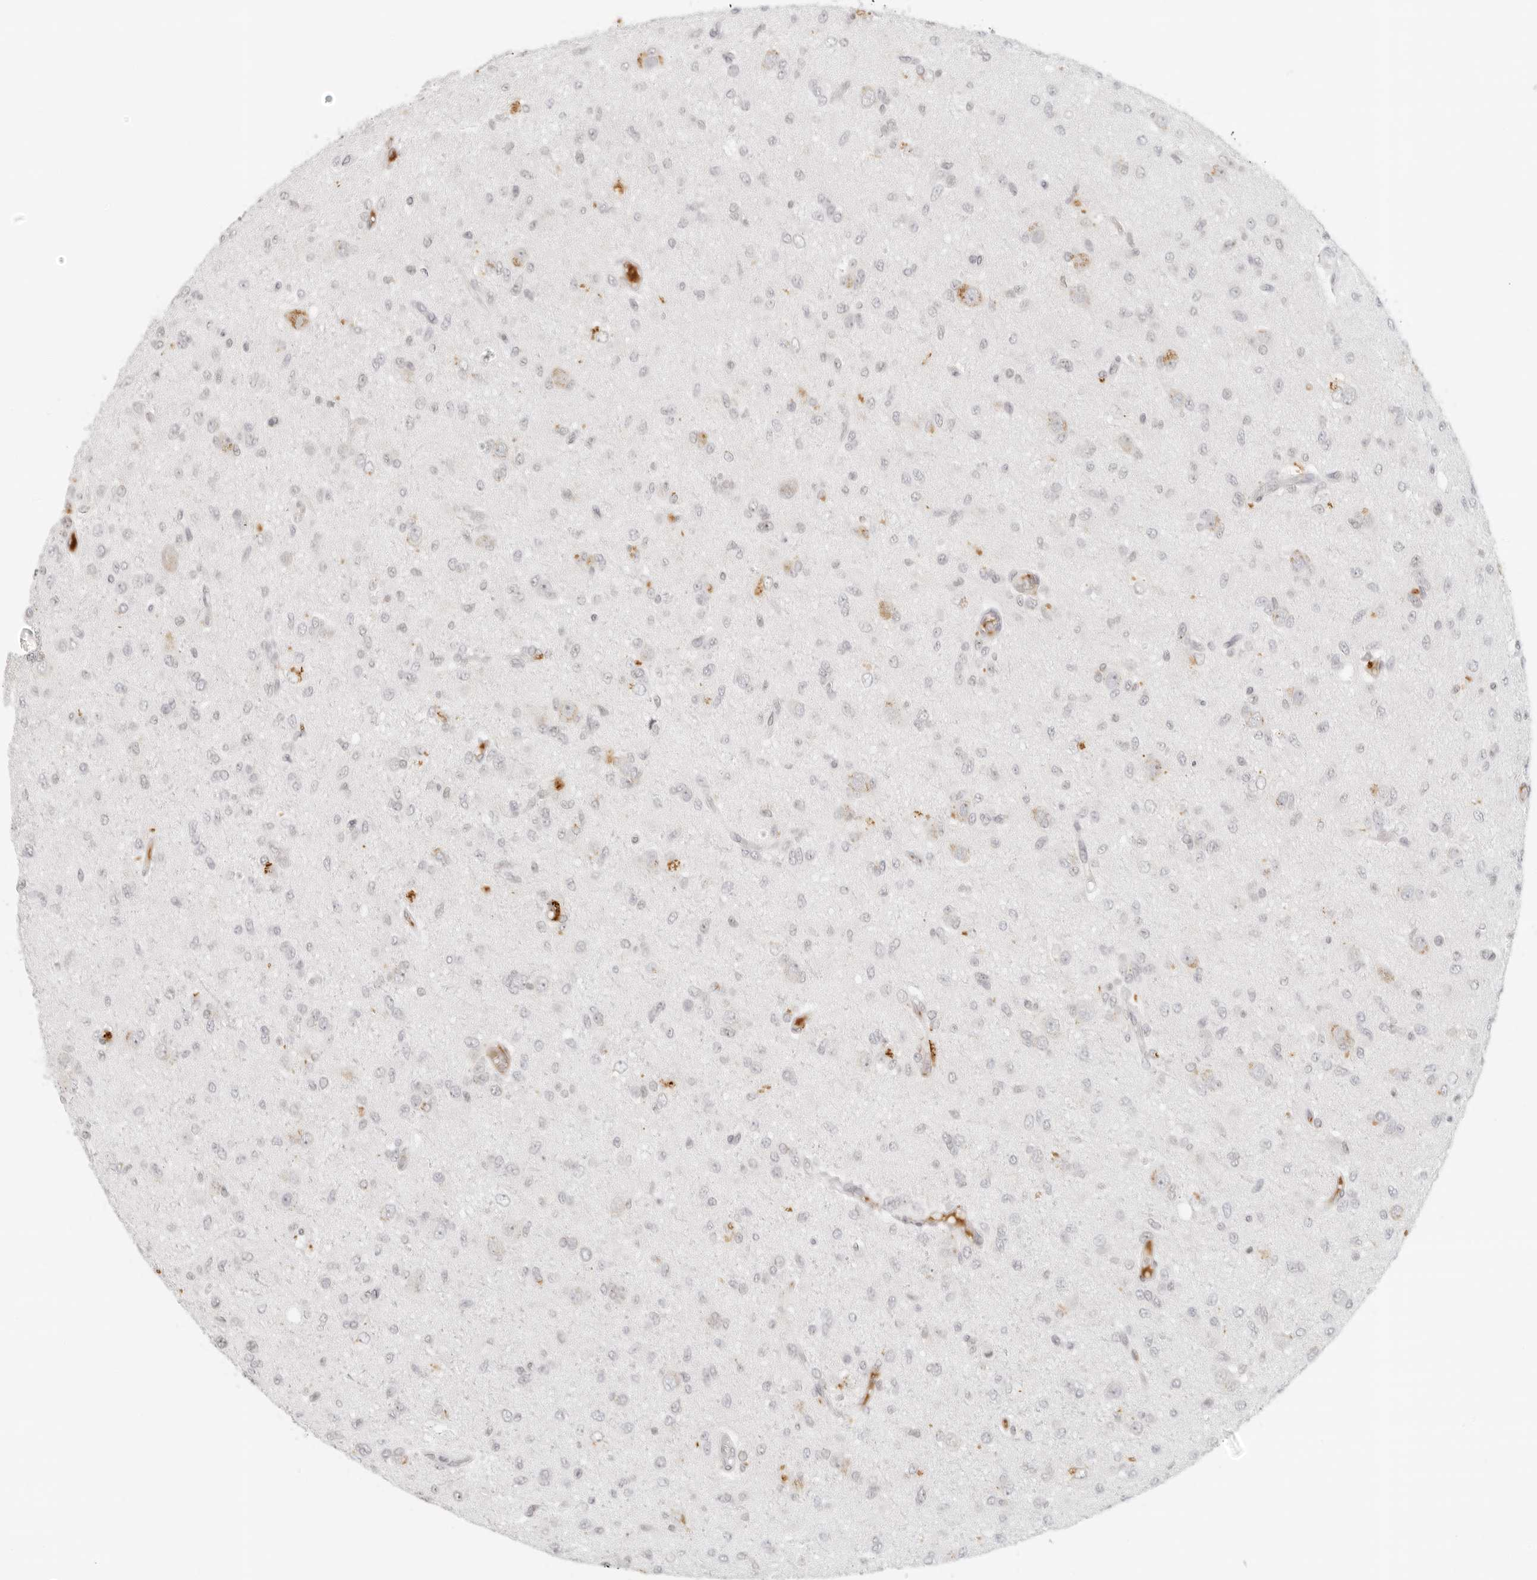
{"staining": {"intensity": "negative", "quantity": "none", "location": "none"}, "tissue": "glioma", "cell_type": "Tumor cells", "image_type": "cancer", "snomed": [{"axis": "morphology", "description": "Glioma, malignant, High grade"}, {"axis": "topography", "description": "Brain"}], "caption": "Histopathology image shows no protein expression in tumor cells of glioma tissue.", "gene": "ZNF678", "patient": {"sex": "female", "age": 59}}